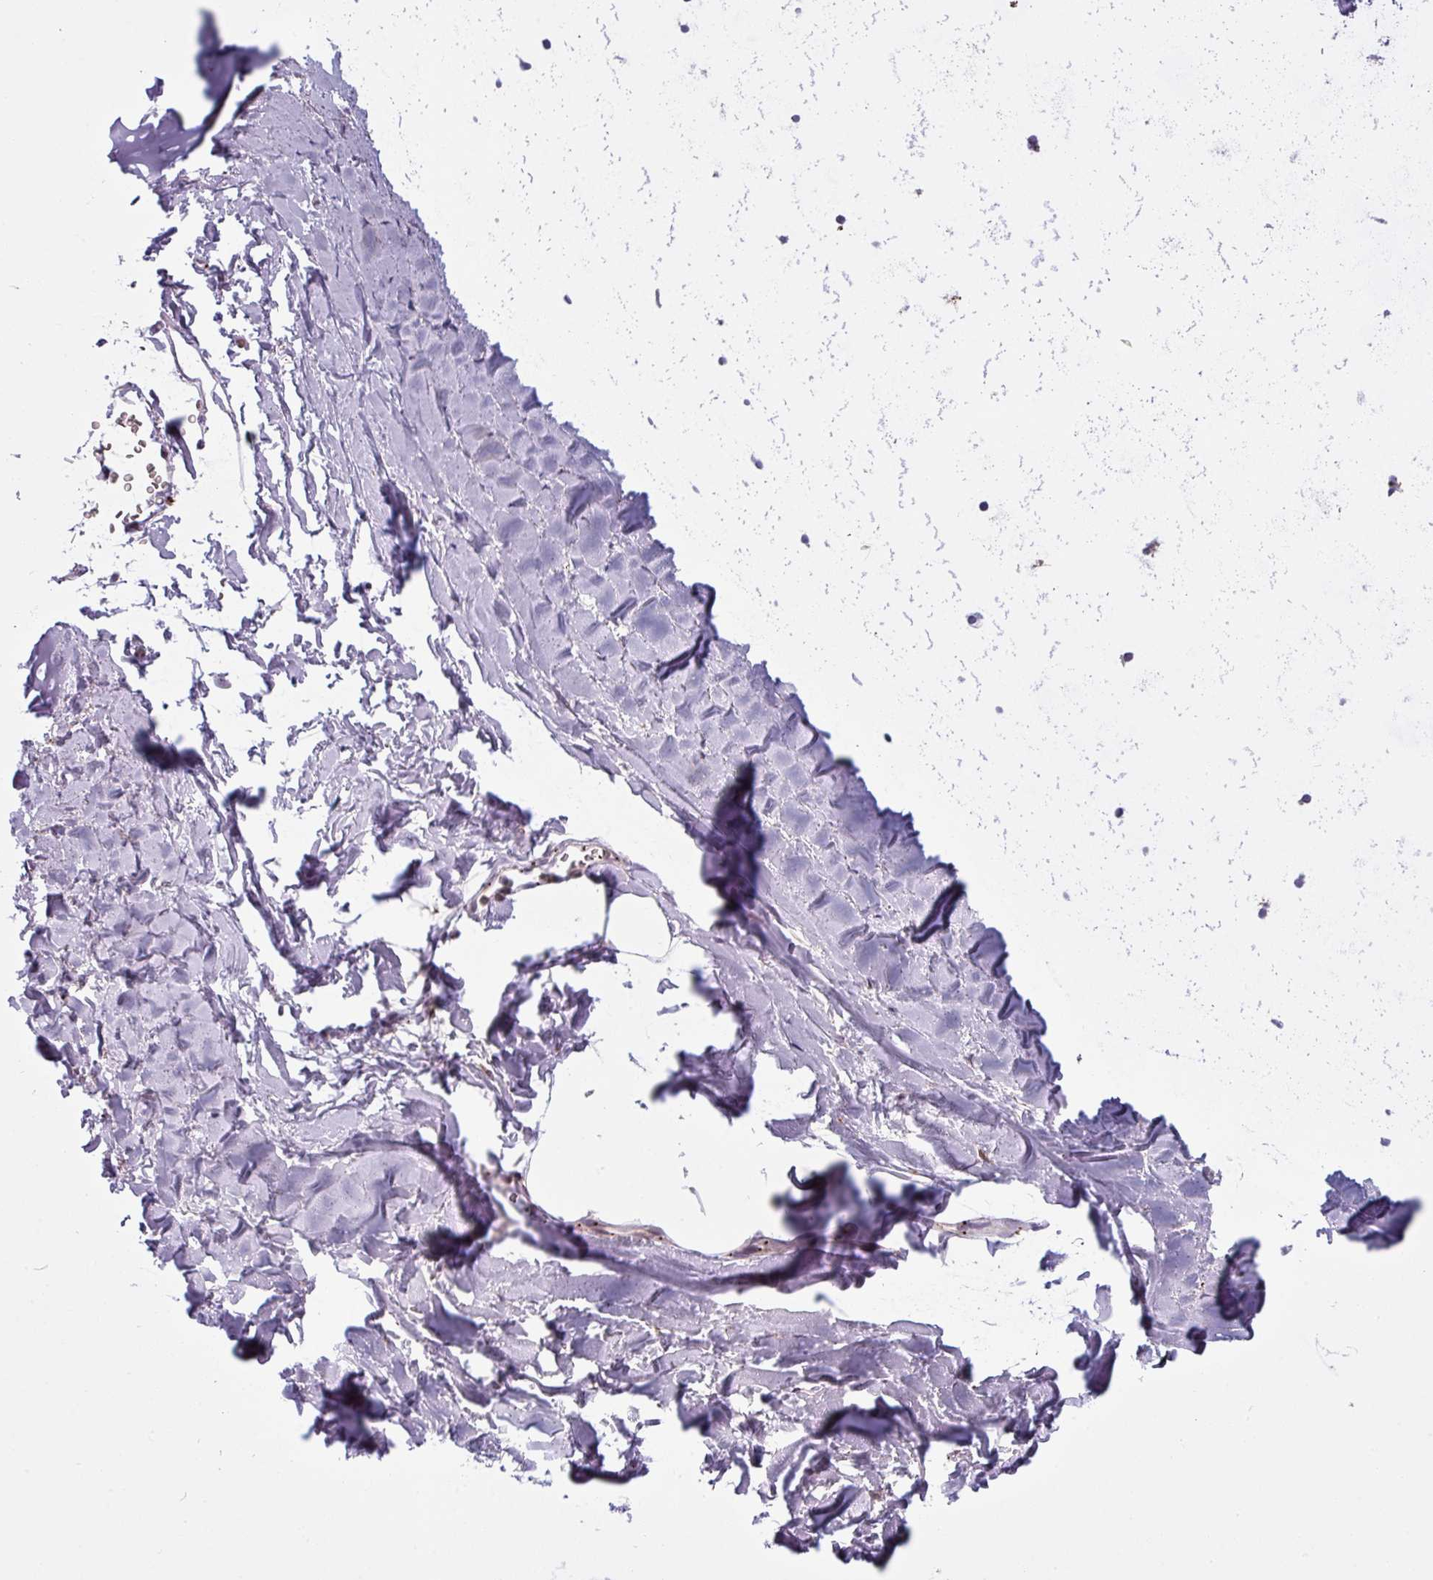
{"staining": {"intensity": "weak", "quantity": "25%-75%", "location": "cytoplasmic/membranous"}, "tissue": "soft tissue", "cell_type": "Chondrocytes", "image_type": "normal", "snomed": [{"axis": "morphology", "description": "Normal tissue, NOS"}, {"axis": "topography", "description": "Cartilage tissue"}, {"axis": "topography", "description": "Bronchus"}], "caption": "IHC image of benign soft tissue stained for a protein (brown), which displays low levels of weak cytoplasmic/membranous staining in about 25%-75% of chondrocytes.", "gene": "MAP7D2", "patient": {"sex": "female", "age": 72}}